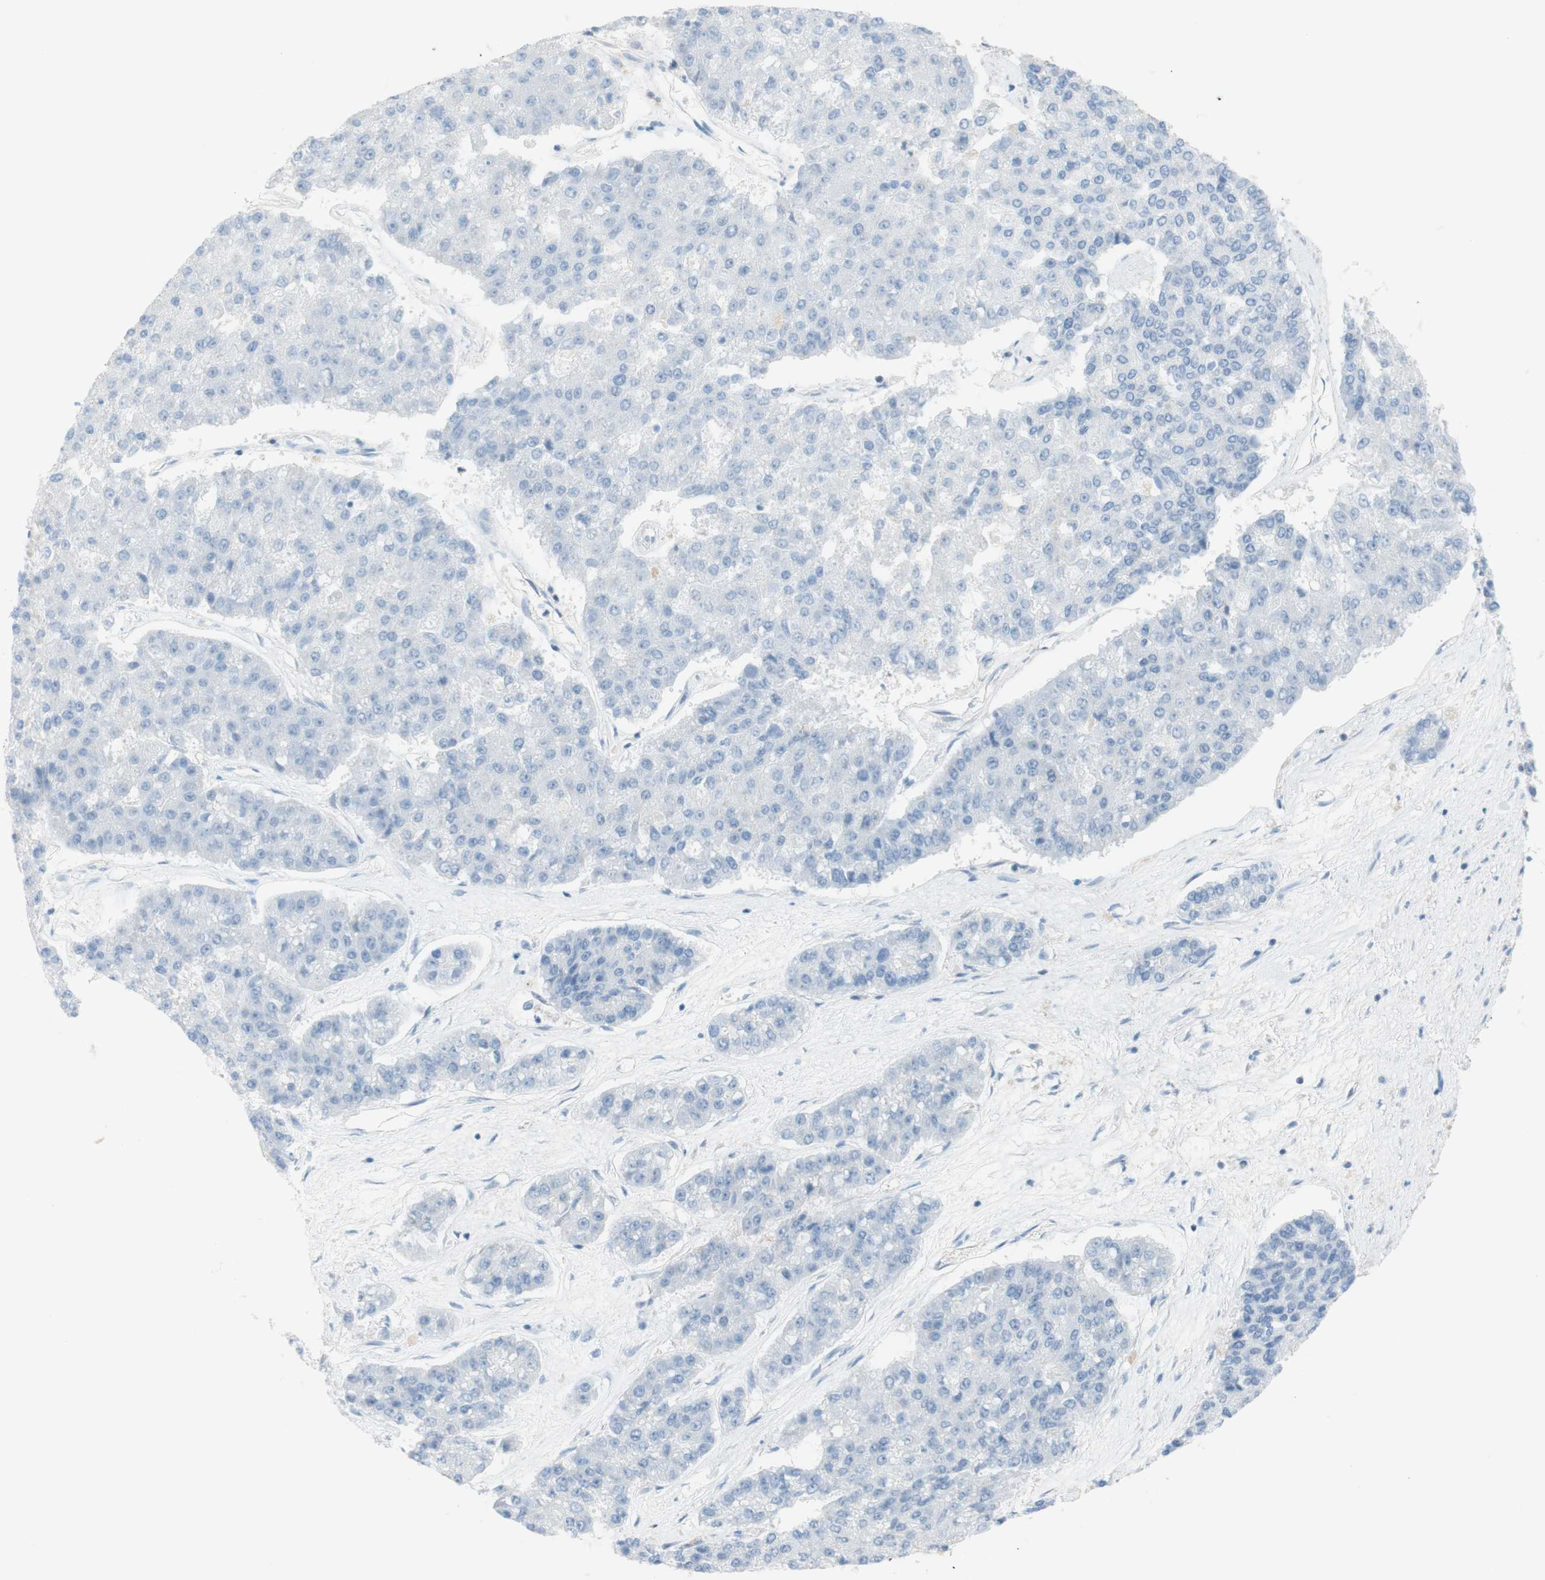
{"staining": {"intensity": "negative", "quantity": "none", "location": "none"}, "tissue": "pancreatic cancer", "cell_type": "Tumor cells", "image_type": "cancer", "snomed": [{"axis": "morphology", "description": "Adenocarcinoma, NOS"}, {"axis": "topography", "description": "Pancreas"}], "caption": "Tumor cells show no significant staining in adenocarcinoma (pancreatic).", "gene": "POU2AF1", "patient": {"sex": "male", "age": 50}}